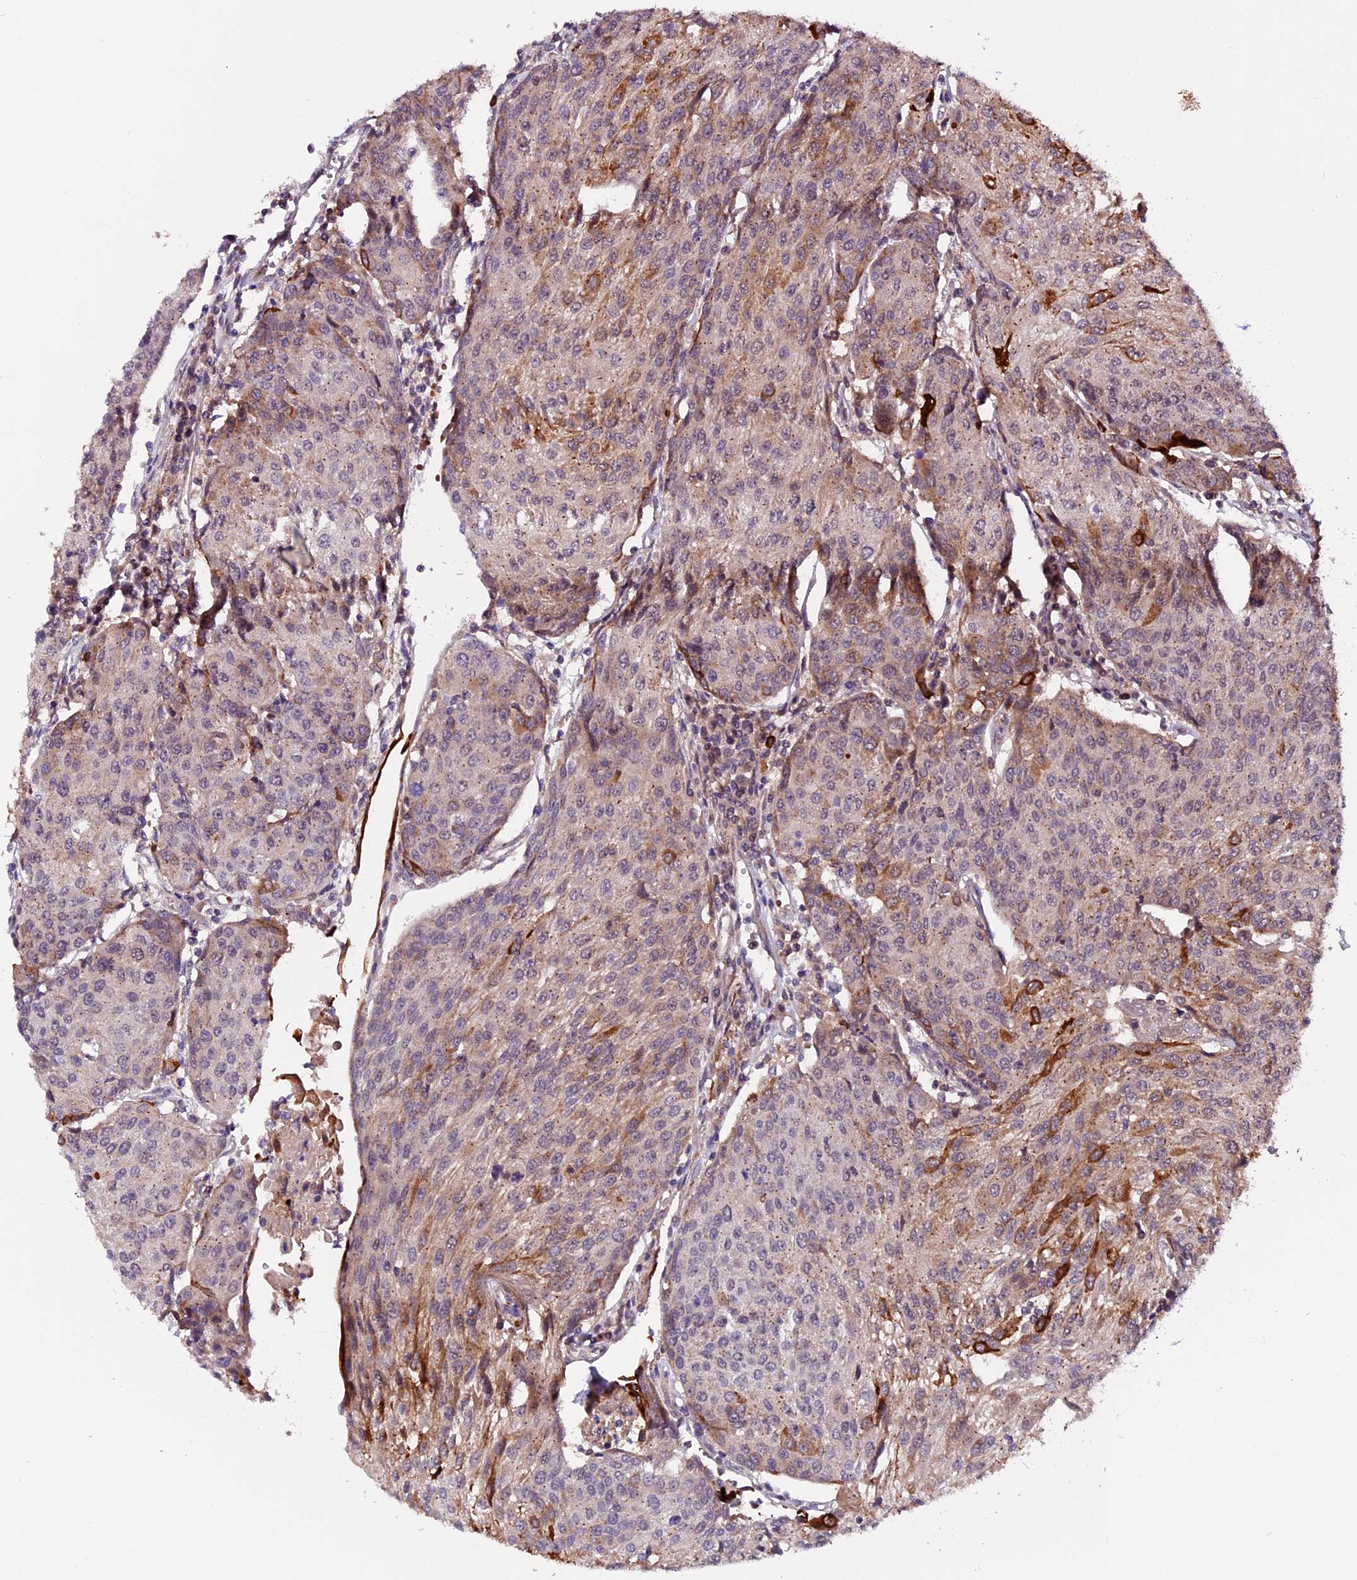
{"staining": {"intensity": "moderate", "quantity": "<25%", "location": "cytoplasmic/membranous"}, "tissue": "urothelial cancer", "cell_type": "Tumor cells", "image_type": "cancer", "snomed": [{"axis": "morphology", "description": "Urothelial carcinoma, High grade"}, {"axis": "topography", "description": "Urinary bladder"}], "caption": "Immunohistochemistry (IHC) of human urothelial carcinoma (high-grade) displays low levels of moderate cytoplasmic/membranous expression in about <25% of tumor cells.", "gene": "RINL", "patient": {"sex": "female", "age": 85}}